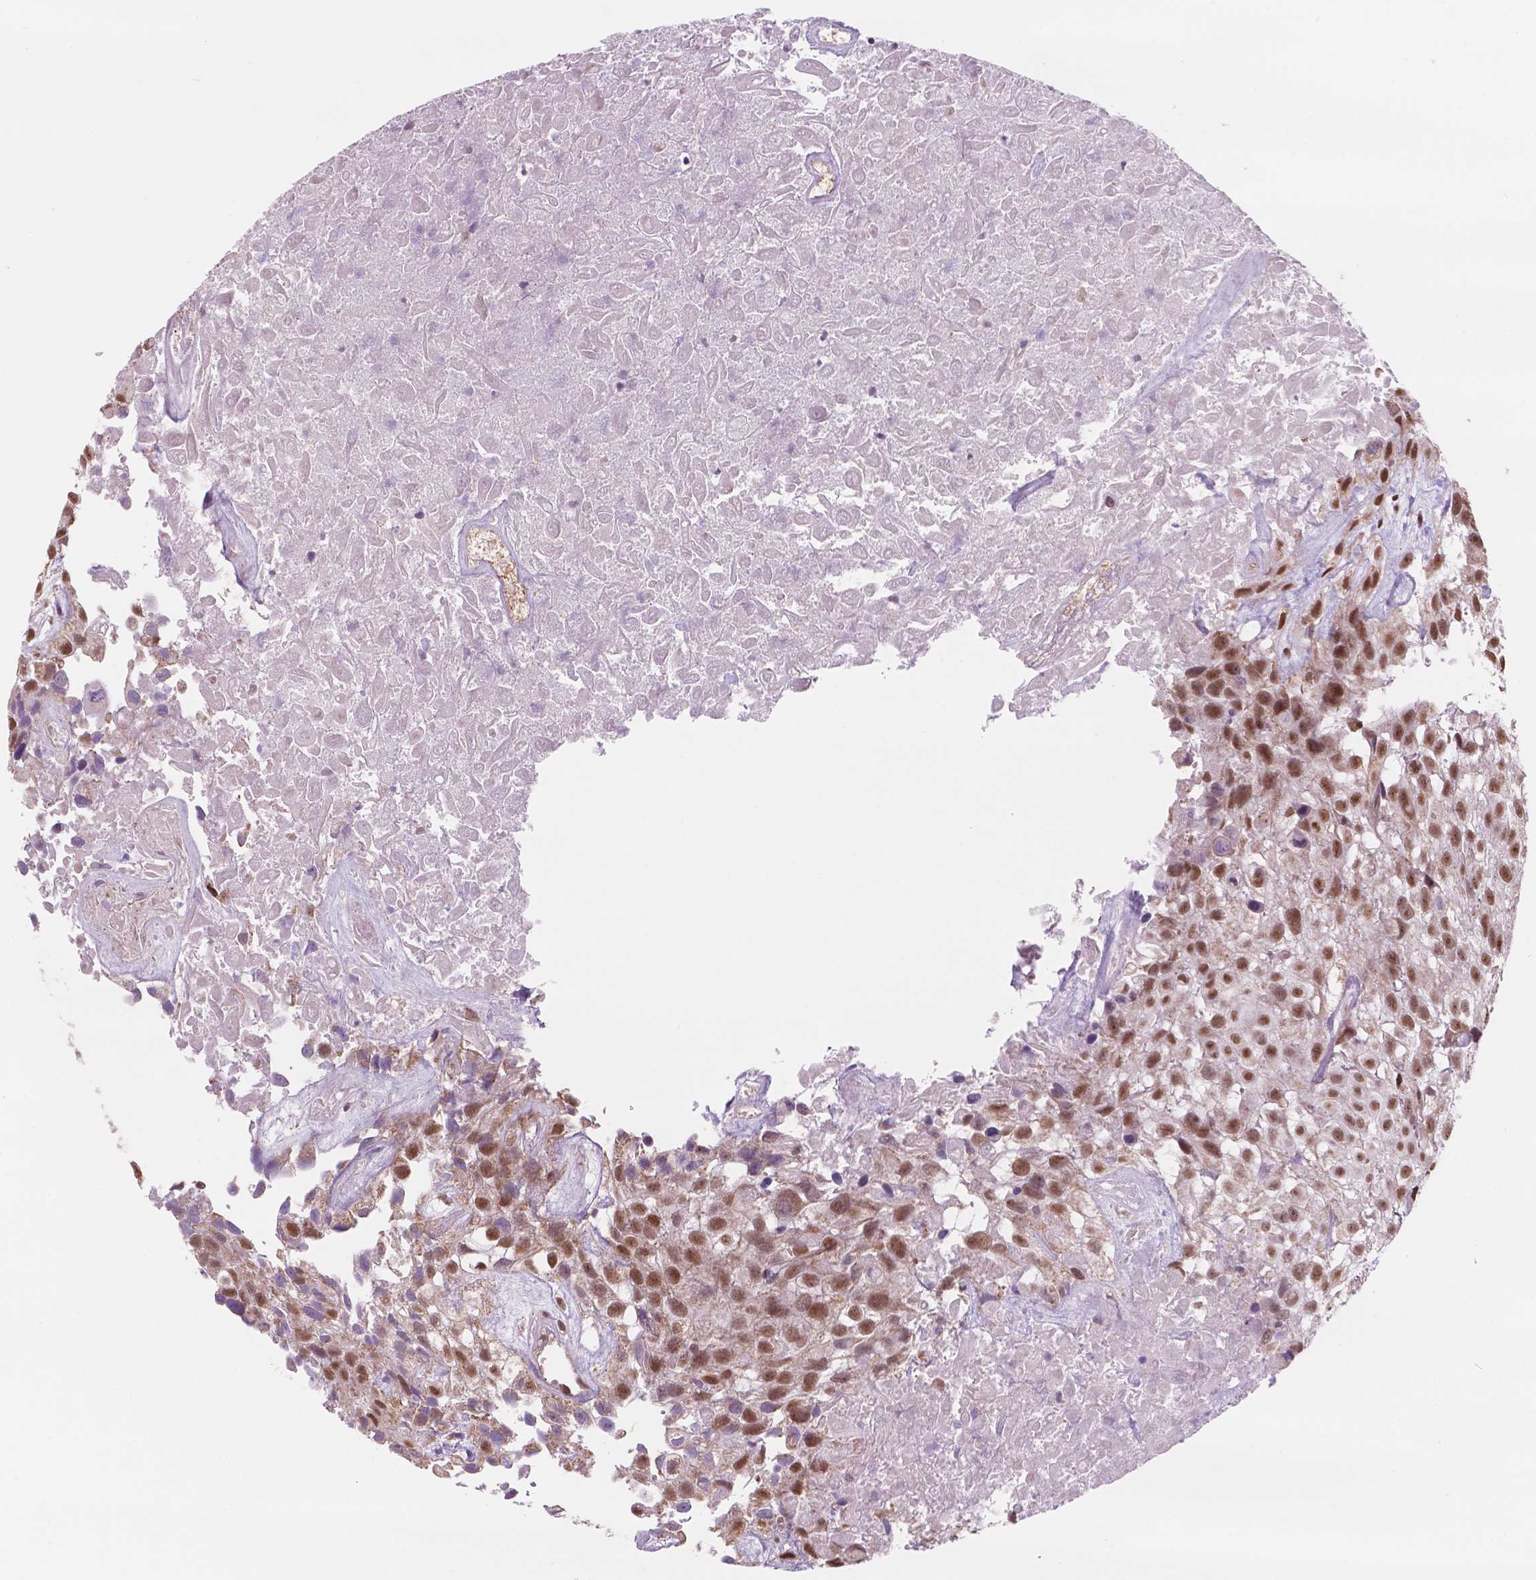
{"staining": {"intensity": "moderate", "quantity": ">75%", "location": "nuclear"}, "tissue": "urothelial cancer", "cell_type": "Tumor cells", "image_type": "cancer", "snomed": [{"axis": "morphology", "description": "Urothelial carcinoma, High grade"}, {"axis": "topography", "description": "Urinary bladder"}], "caption": "Protein analysis of urothelial carcinoma (high-grade) tissue exhibits moderate nuclear expression in about >75% of tumor cells. (brown staining indicates protein expression, while blue staining denotes nuclei).", "gene": "NDUFA10", "patient": {"sex": "male", "age": 56}}